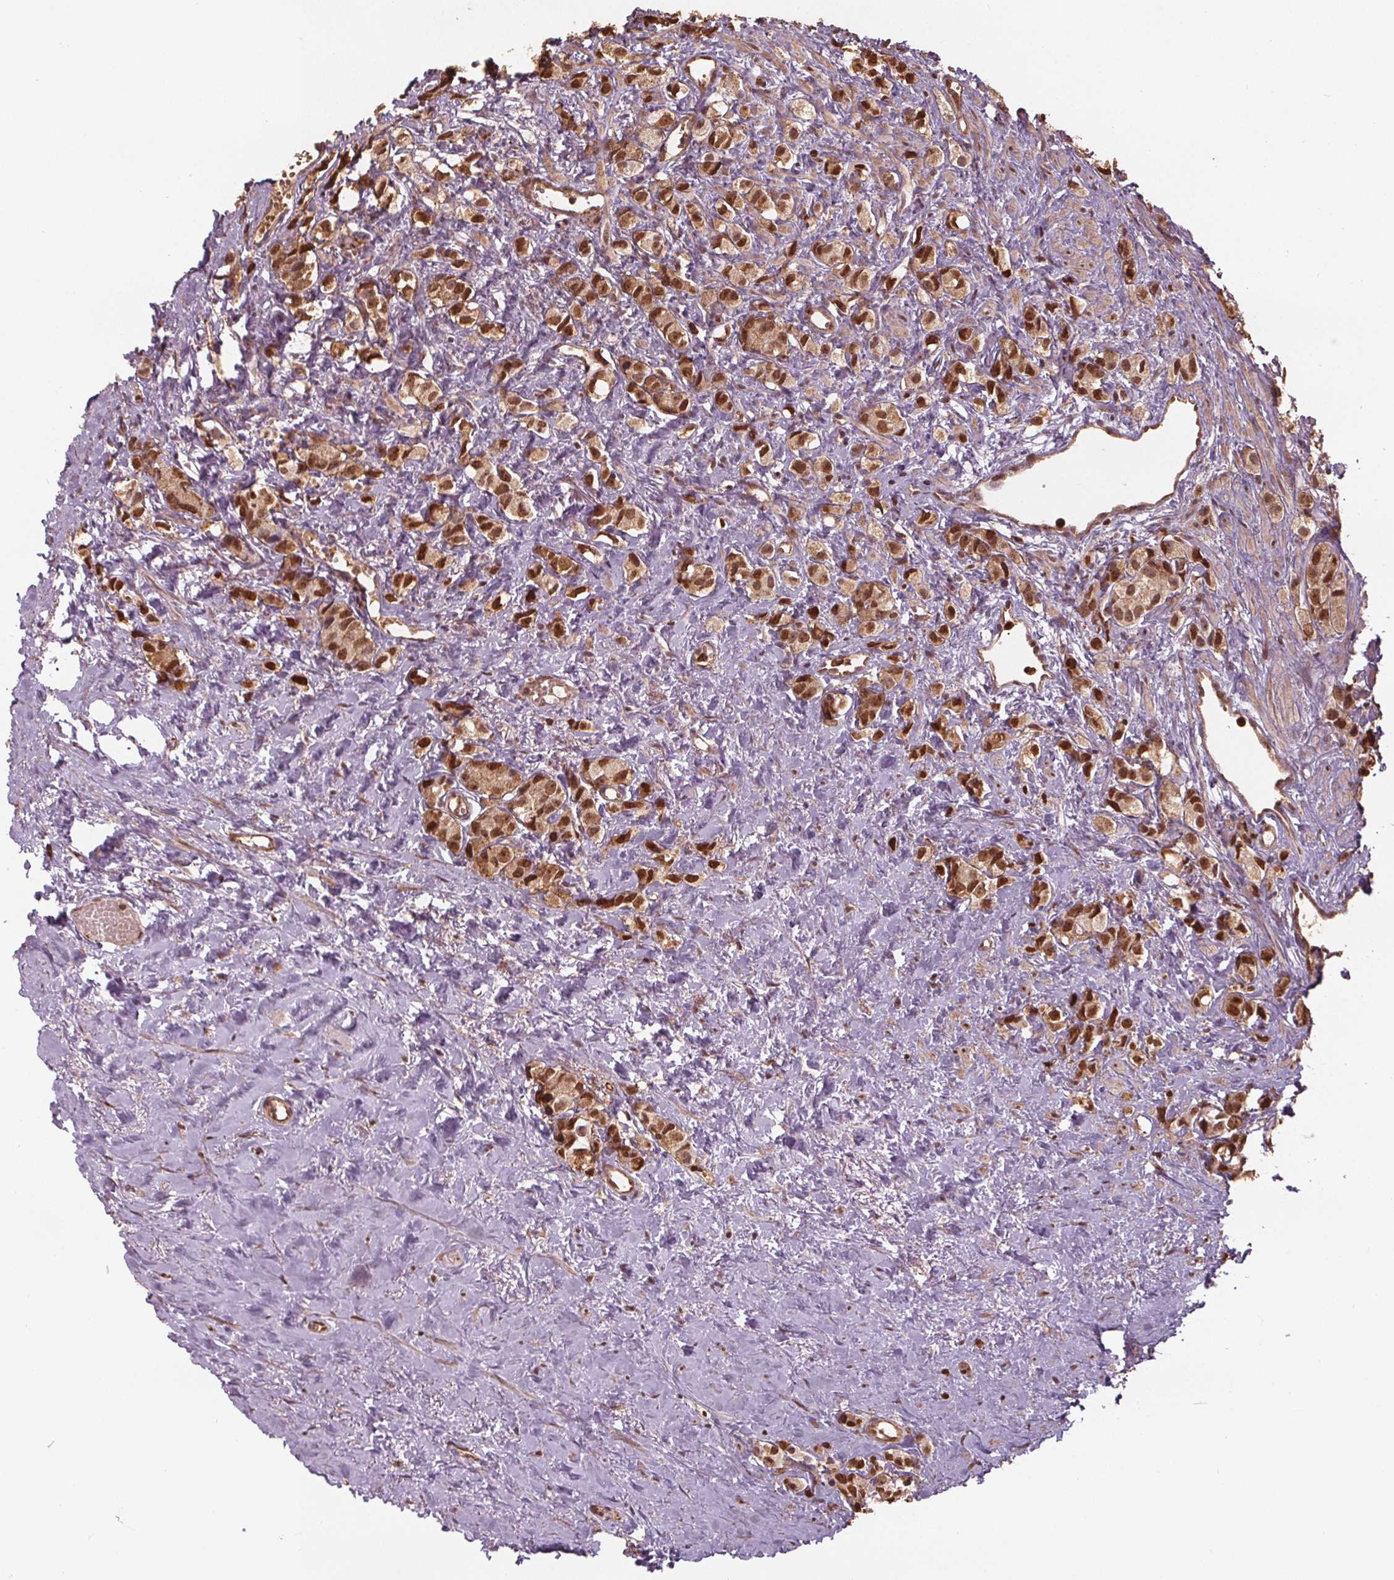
{"staining": {"intensity": "moderate", "quantity": ">75%", "location": "cytoplasmic/membranous,nuclear"}, "tissue": "prostate cancer", "cell_type": "Tumor cells", "image_type": "cancer", "snomed": [{"axis": "morphology", "description": "Adenocarcinoma, High grade"}, {"axis": "topography", "description": "Prostate"}], "caption": "Protein staining of prostate cancer tissue exhibits moderate cytoplasmic/membranous and nuclear staining in about >75% of tumor cells.", "gene": "ENO1", "patient": {"sex": "male", "age": 81}}